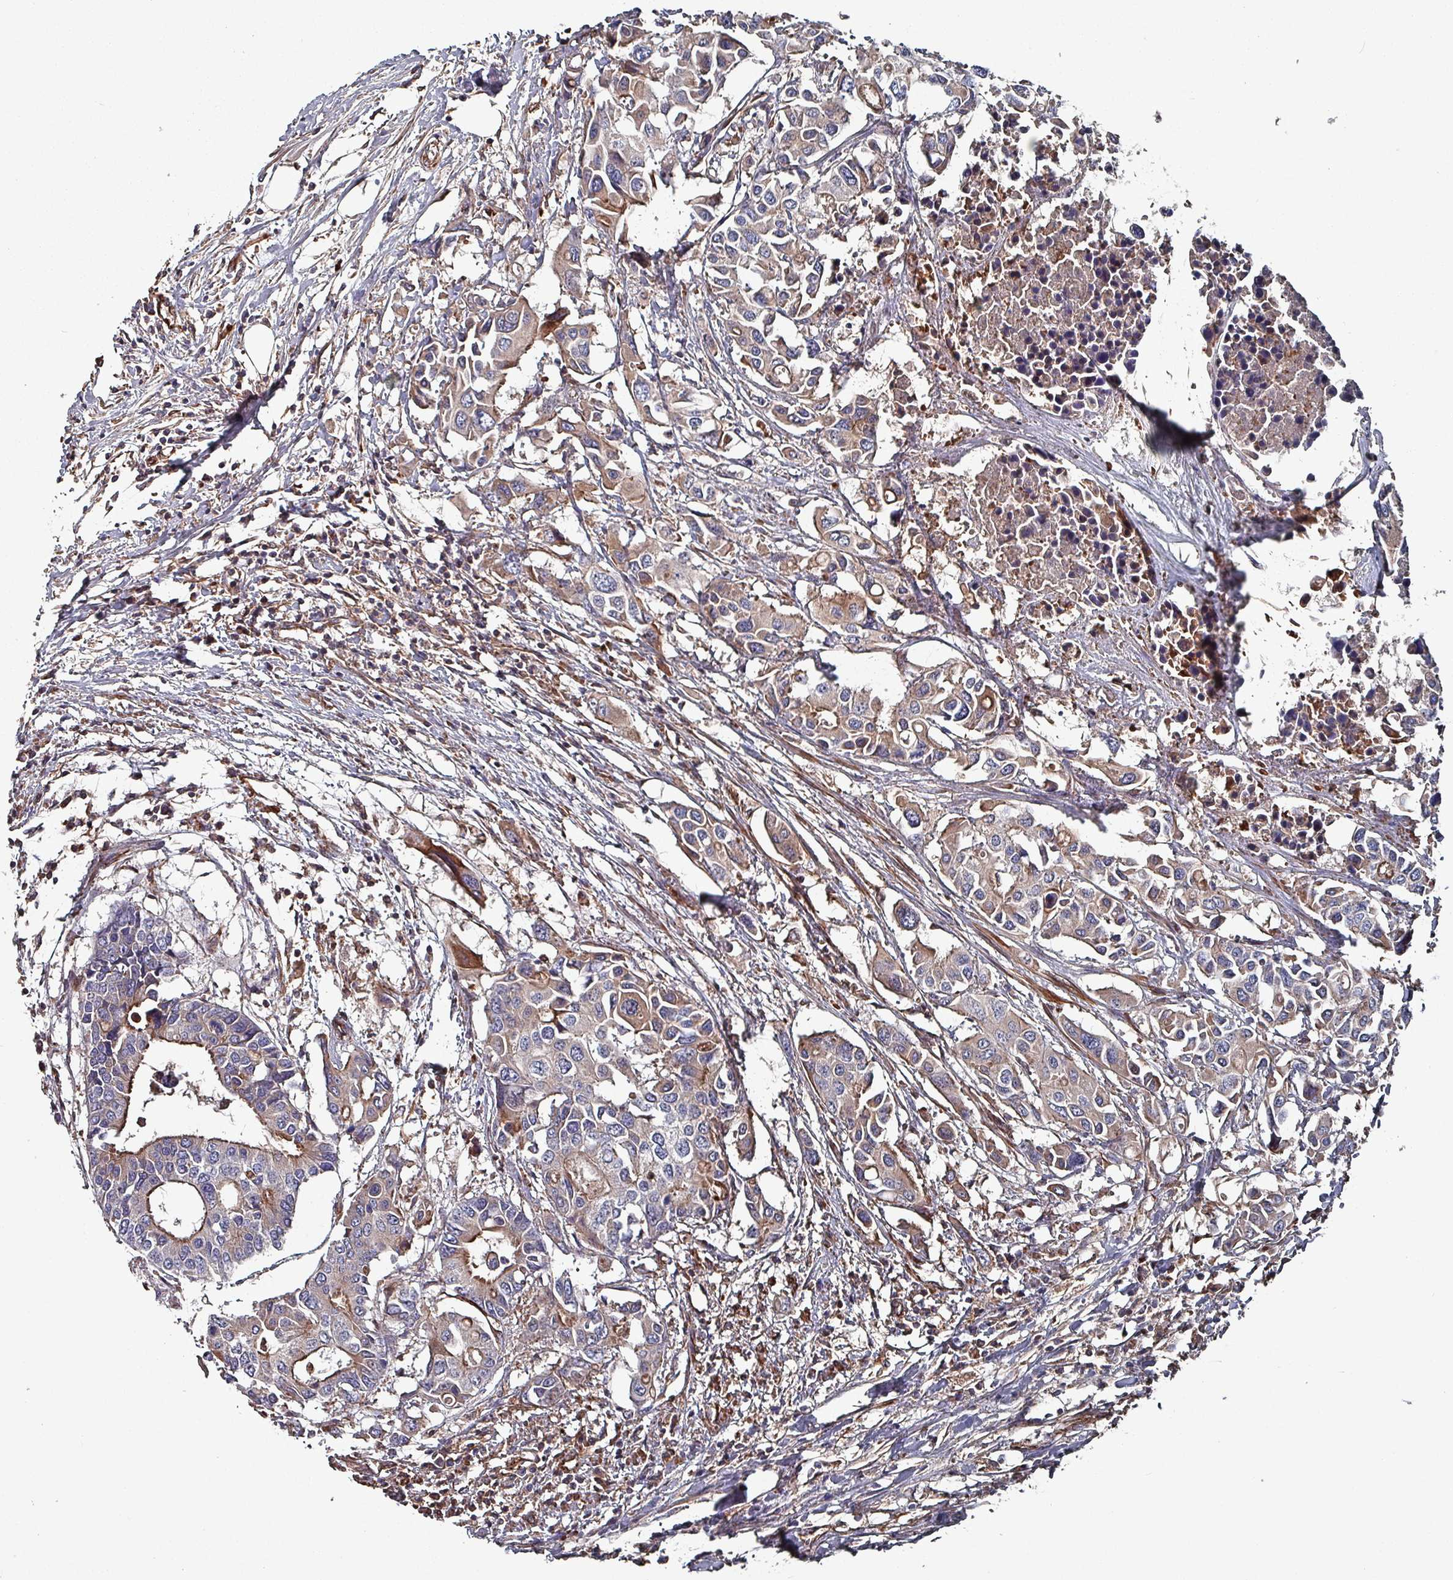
{"staining": {"intensity": "moderate", "quantity": "<25%", "location": "cytoplasmic/membranous"}, "tissue": "colorectal cancer", "cell_type": "Tumor cells", "image_type": "cancer", "snomed": [{"axis": "morphology", "description": "Adenocarcinoma, NOS"}, {"axis": "topography", "description": "Colon"}], "caption": "Colorectal adenocarcinoma tissue displays moderate cytoplasmic/membranous staining in about <25% of tumor cells (Brightfield microscopy of DAB IHC at high magnification).", "gene": "ANO10", "patient": {"sex": "male", "age": 77}}